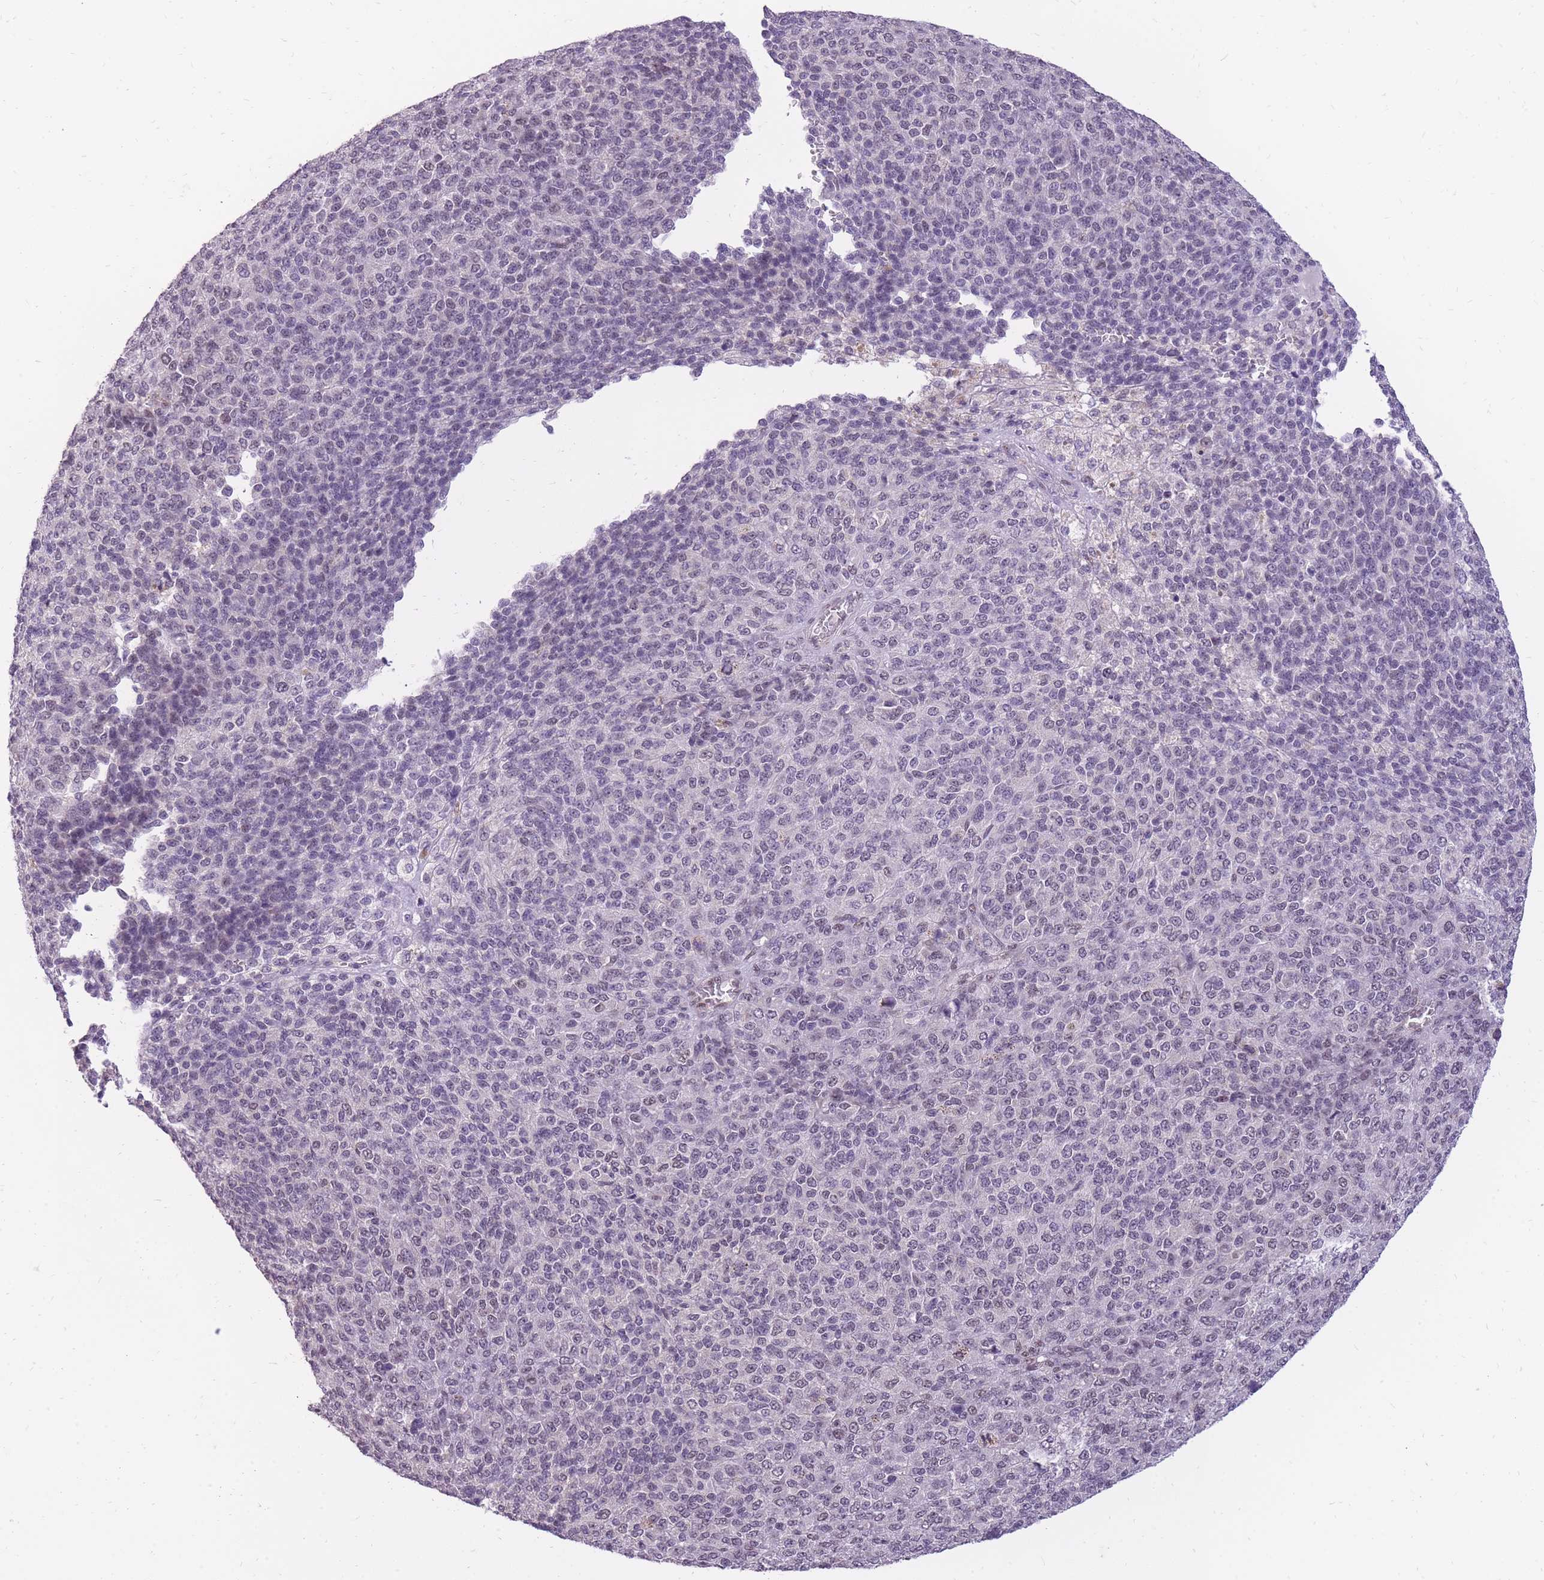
{"staining": {"intensity": "negative", "quantity": "none", "location": "none"}, "tissue": "melanoma", "cell_type": "Tumor cells", "image_type": "cancer", "snomed": [{"axis": "morphology", "description": "Malignant melanoma, Metastatic site"}, {"axis": "topography", "description": "Brain"}], "caption": "There is no significant expression in tumor cells of malignant melanoma (metastatic site).", "gene": "TIGD1", "patient": {"sex": "female", "age": 56}}